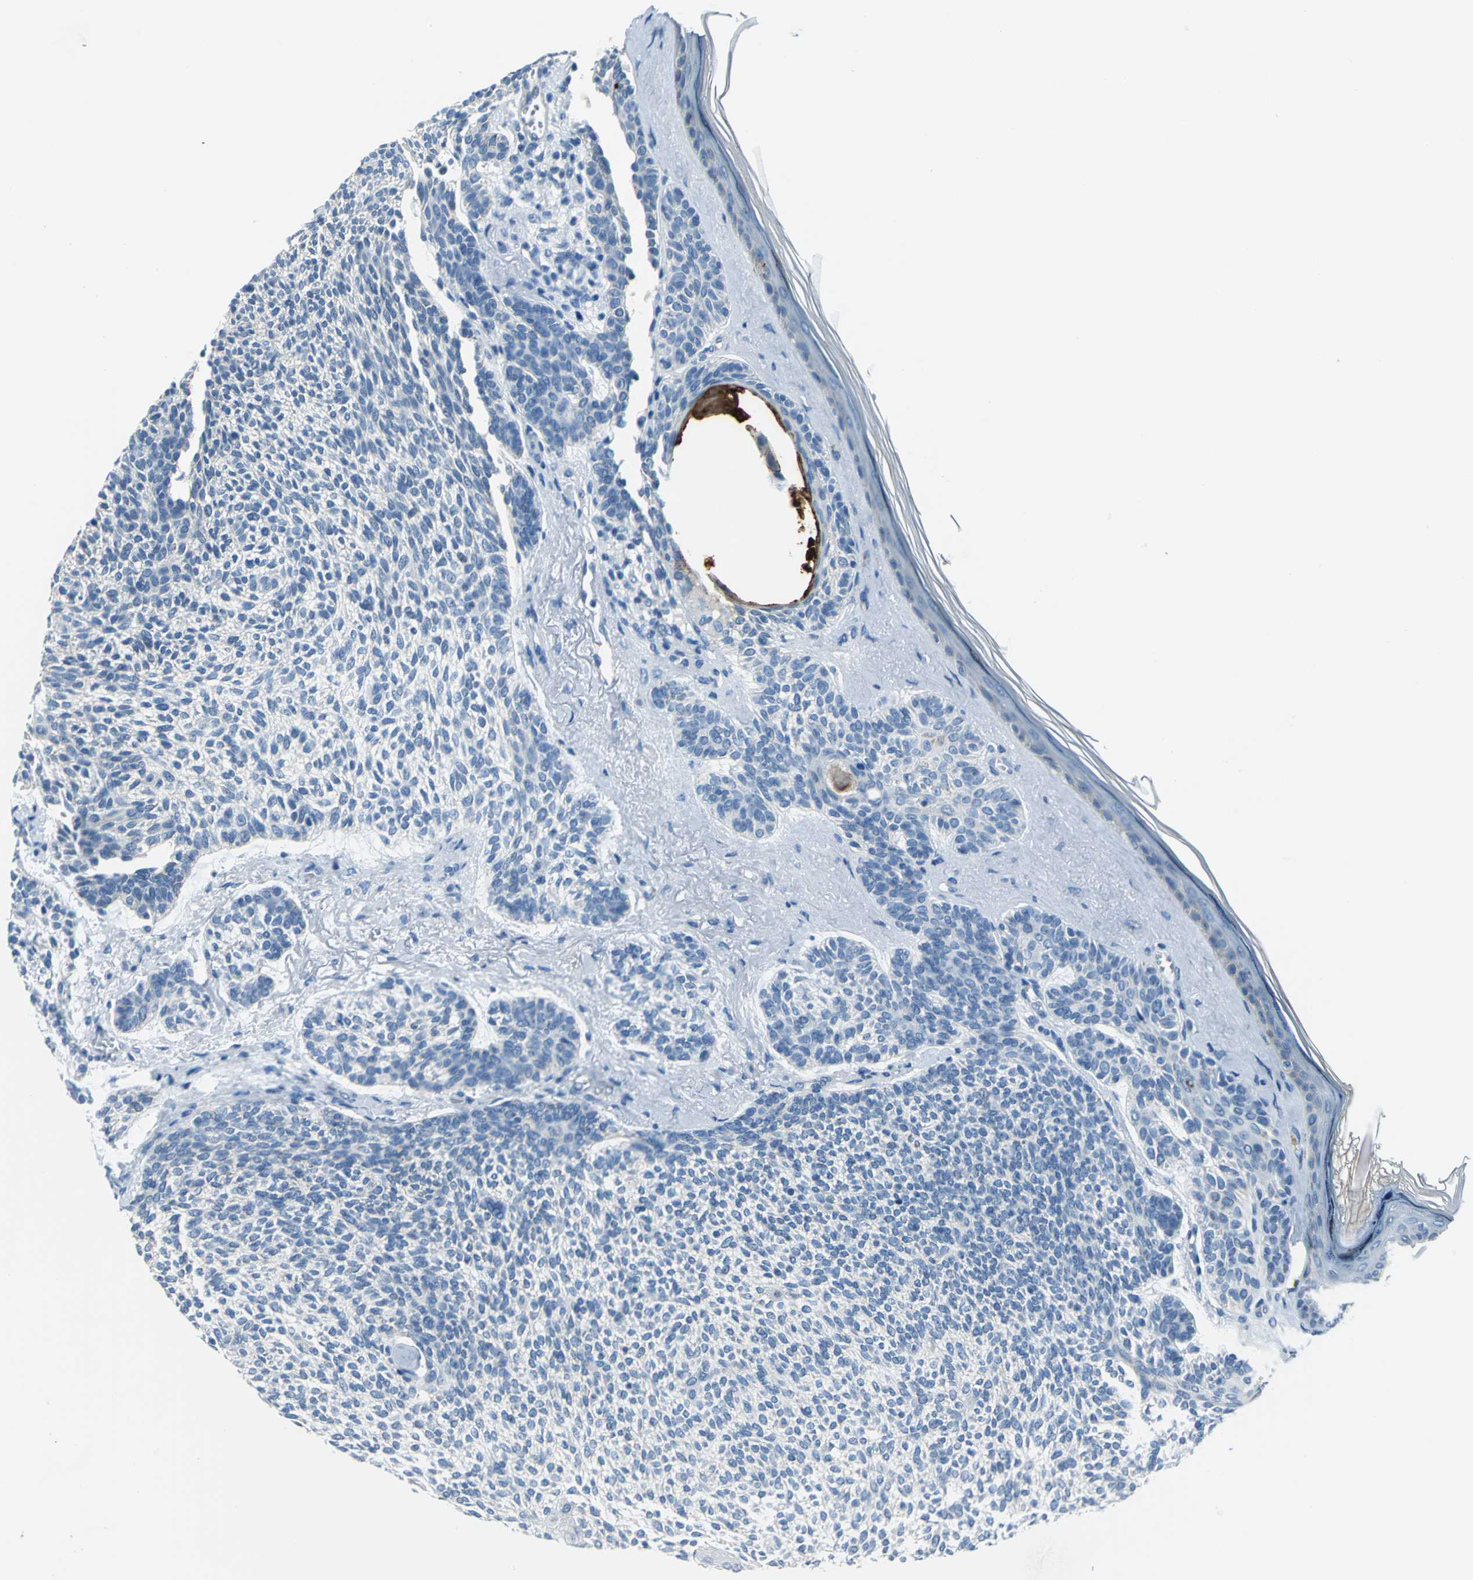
{"staining": {"intensity": "negative", "quantity": "none", "location": "none"}, "tissue": "skin cancer", "cell_type": "Tumor cells", "image_type": "cancer", "snomed": [{"axis": "morphology", "description": "Normal tissue, NOS"}, {"axis": "morphology", "description": "Basal cell carcinoma"}, {"axis": "topography", "description": "Skin"}], "caption": "Protein analysis of basal cell carcinoma (skin) reveals no significant staining in tumor cells.", "gene": "MUC4", "patient": {"sex": "female", "age": 70}}